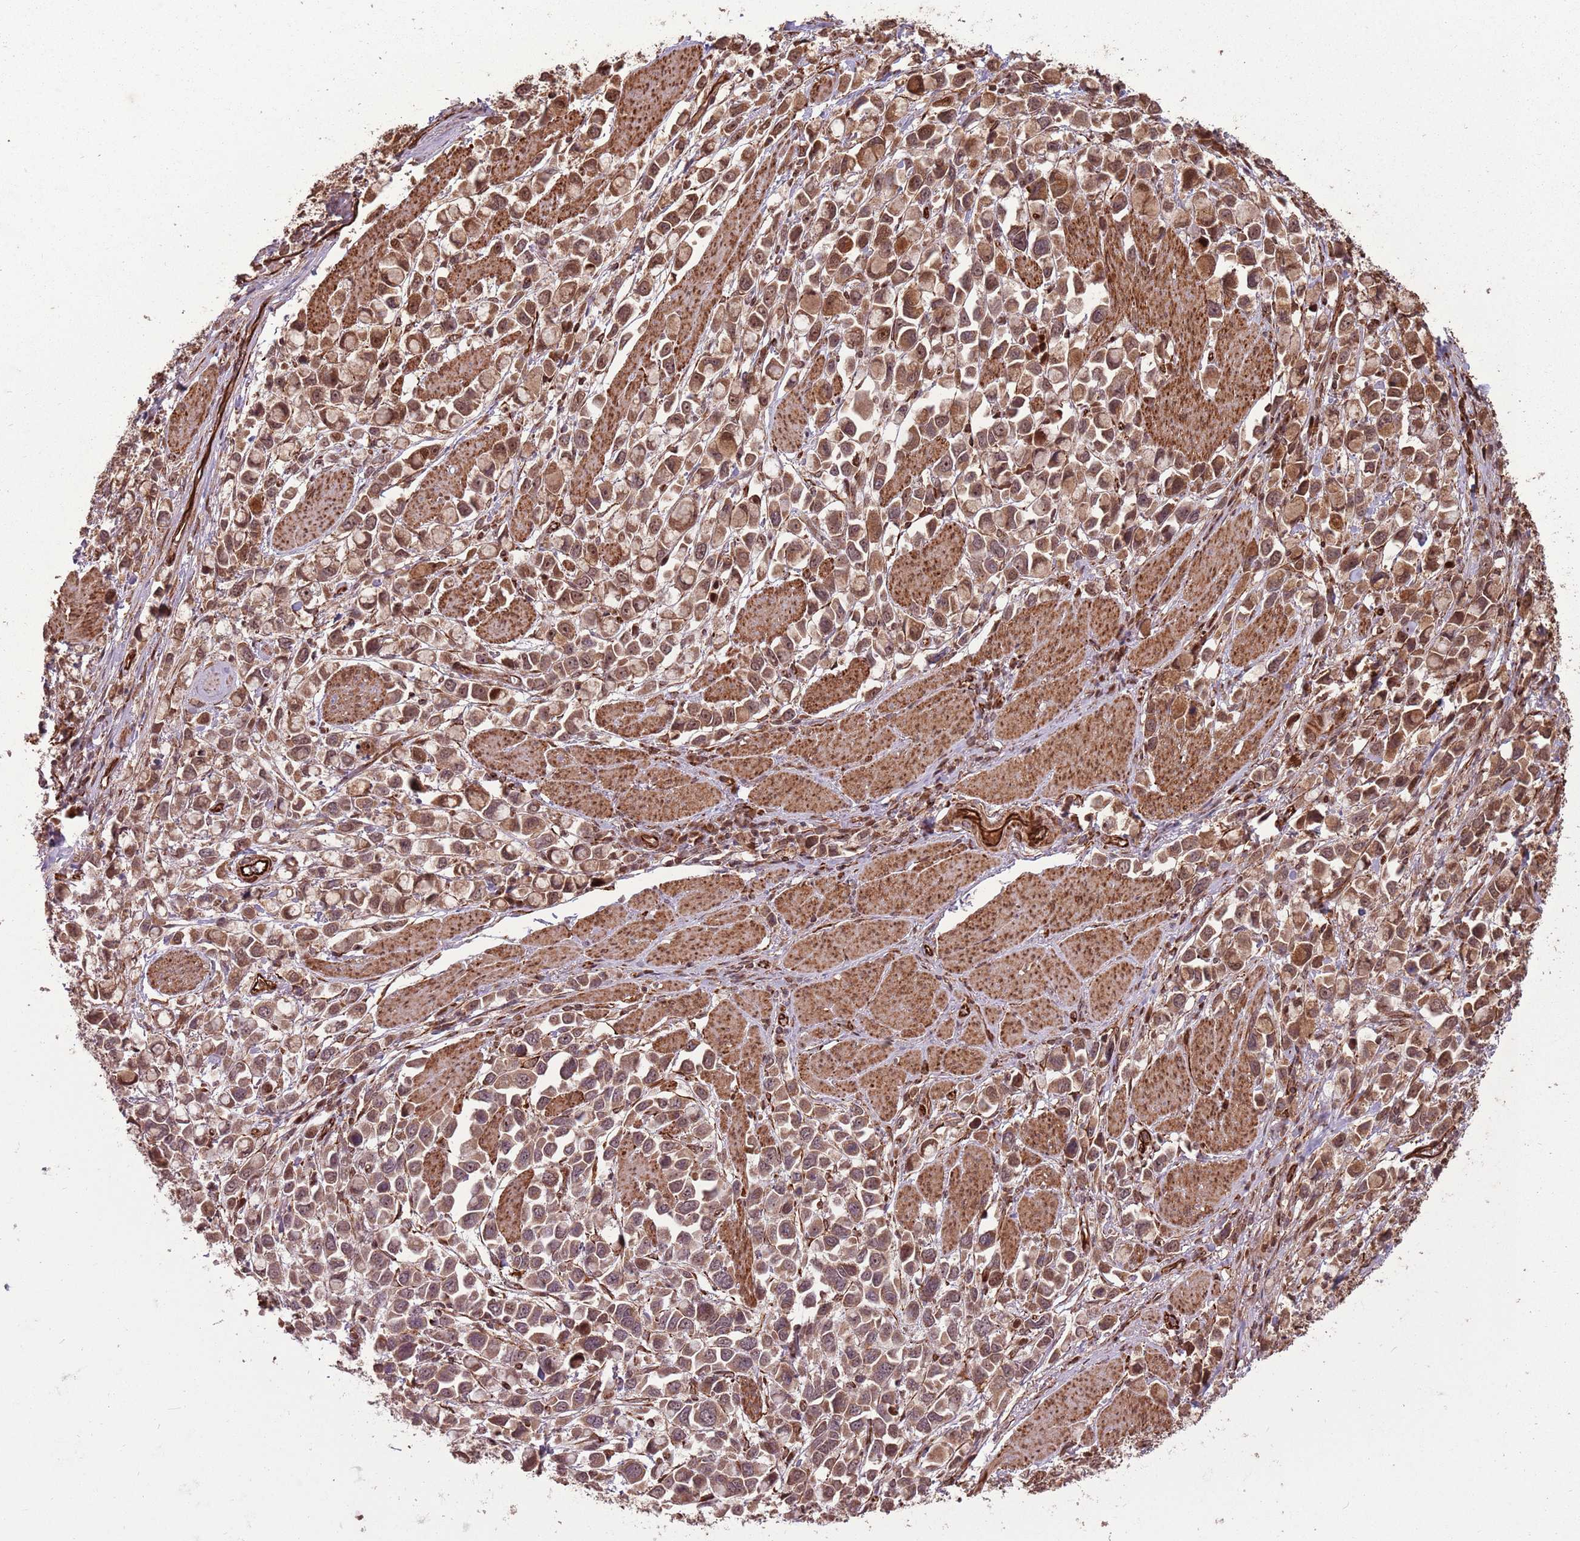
{"staining": {"intensity": "moderate", "quantity": ">75%", "location": "cytoplasmic/membranous,nuclear"}, "tissue": "stomach cancer", "cell_type": "Tumor cells", "image_type": "cancer", "snomed": [{"axis": "morphology", "description": "Adenocarcinoma, NOS"}, {"axis": "topography", "description": "Stomach"}], "caption": "There is medium levels of moderate cytoplasmic/membranous and nuclear staining in tumor cells of stomach adenocarcinoma, as demonstrated by immunohistochemical staining (brown color).", "gene": "ADAMTS3", "patient": {"sex": "female", "age": 81}}